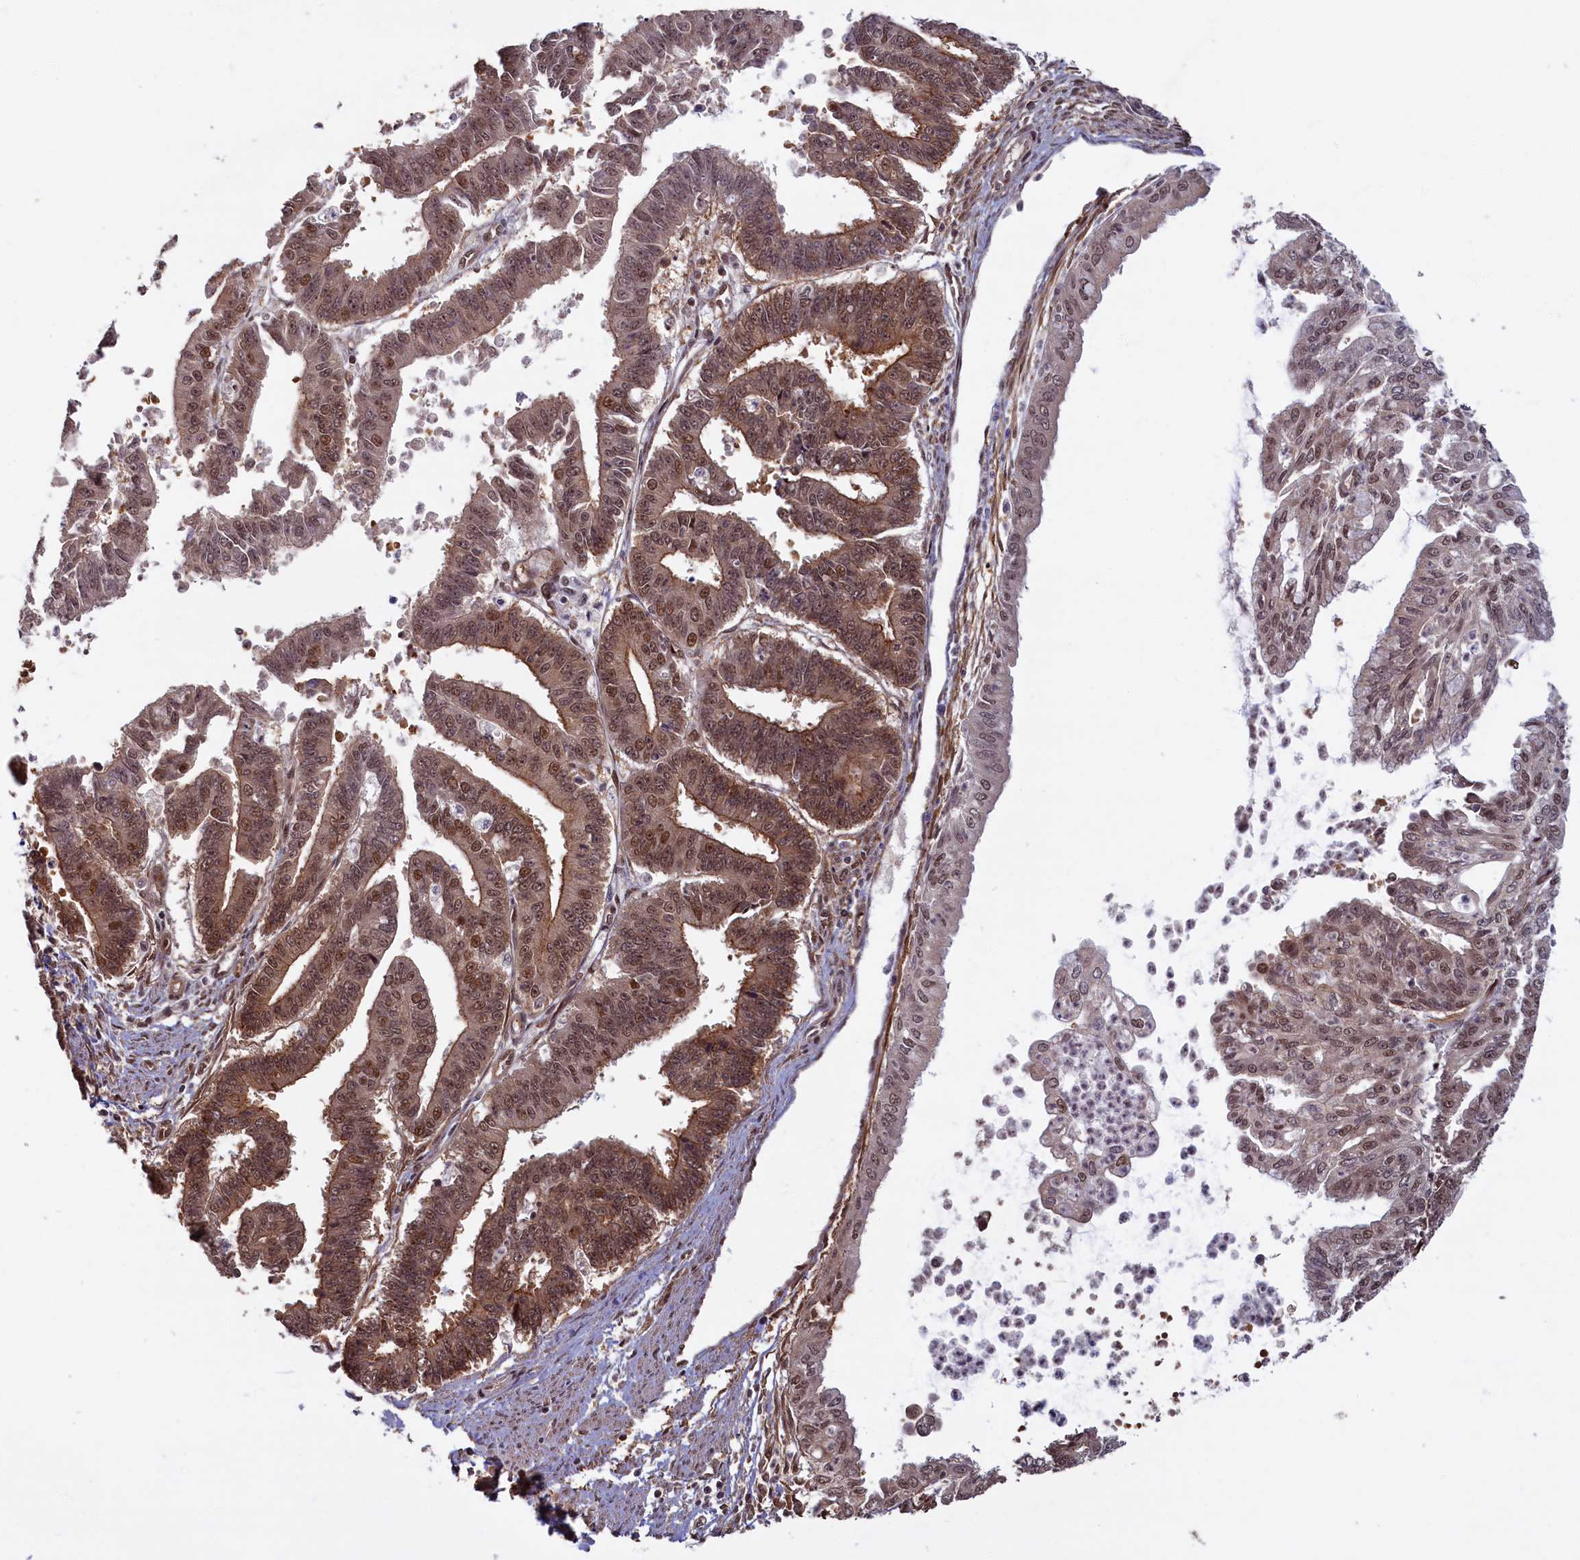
{"staining": {"intensity": "moderate", "quantity": "25%-75%", "location": "cytoplasmic/membranous,nuclear"}, "tissue": "endometrial cancer", "cell_type": "Tumor cells", "image_type": "cancer", "snomed": [{"axis": "morphology", "description": "Adenocarcinoma, NOS"}, {"axis": "topography", "description": "Endometrium"}], "caption": "Approximately 25%-75% of tumor cells in human endometrial adenocarcinoma show moderate cytoplasmic/membranous and nuclear protein expression as visualized by brown immunohistochemical staining.", "gene": "HIF3A", "patient": {"sex": "female", "age": 73}}